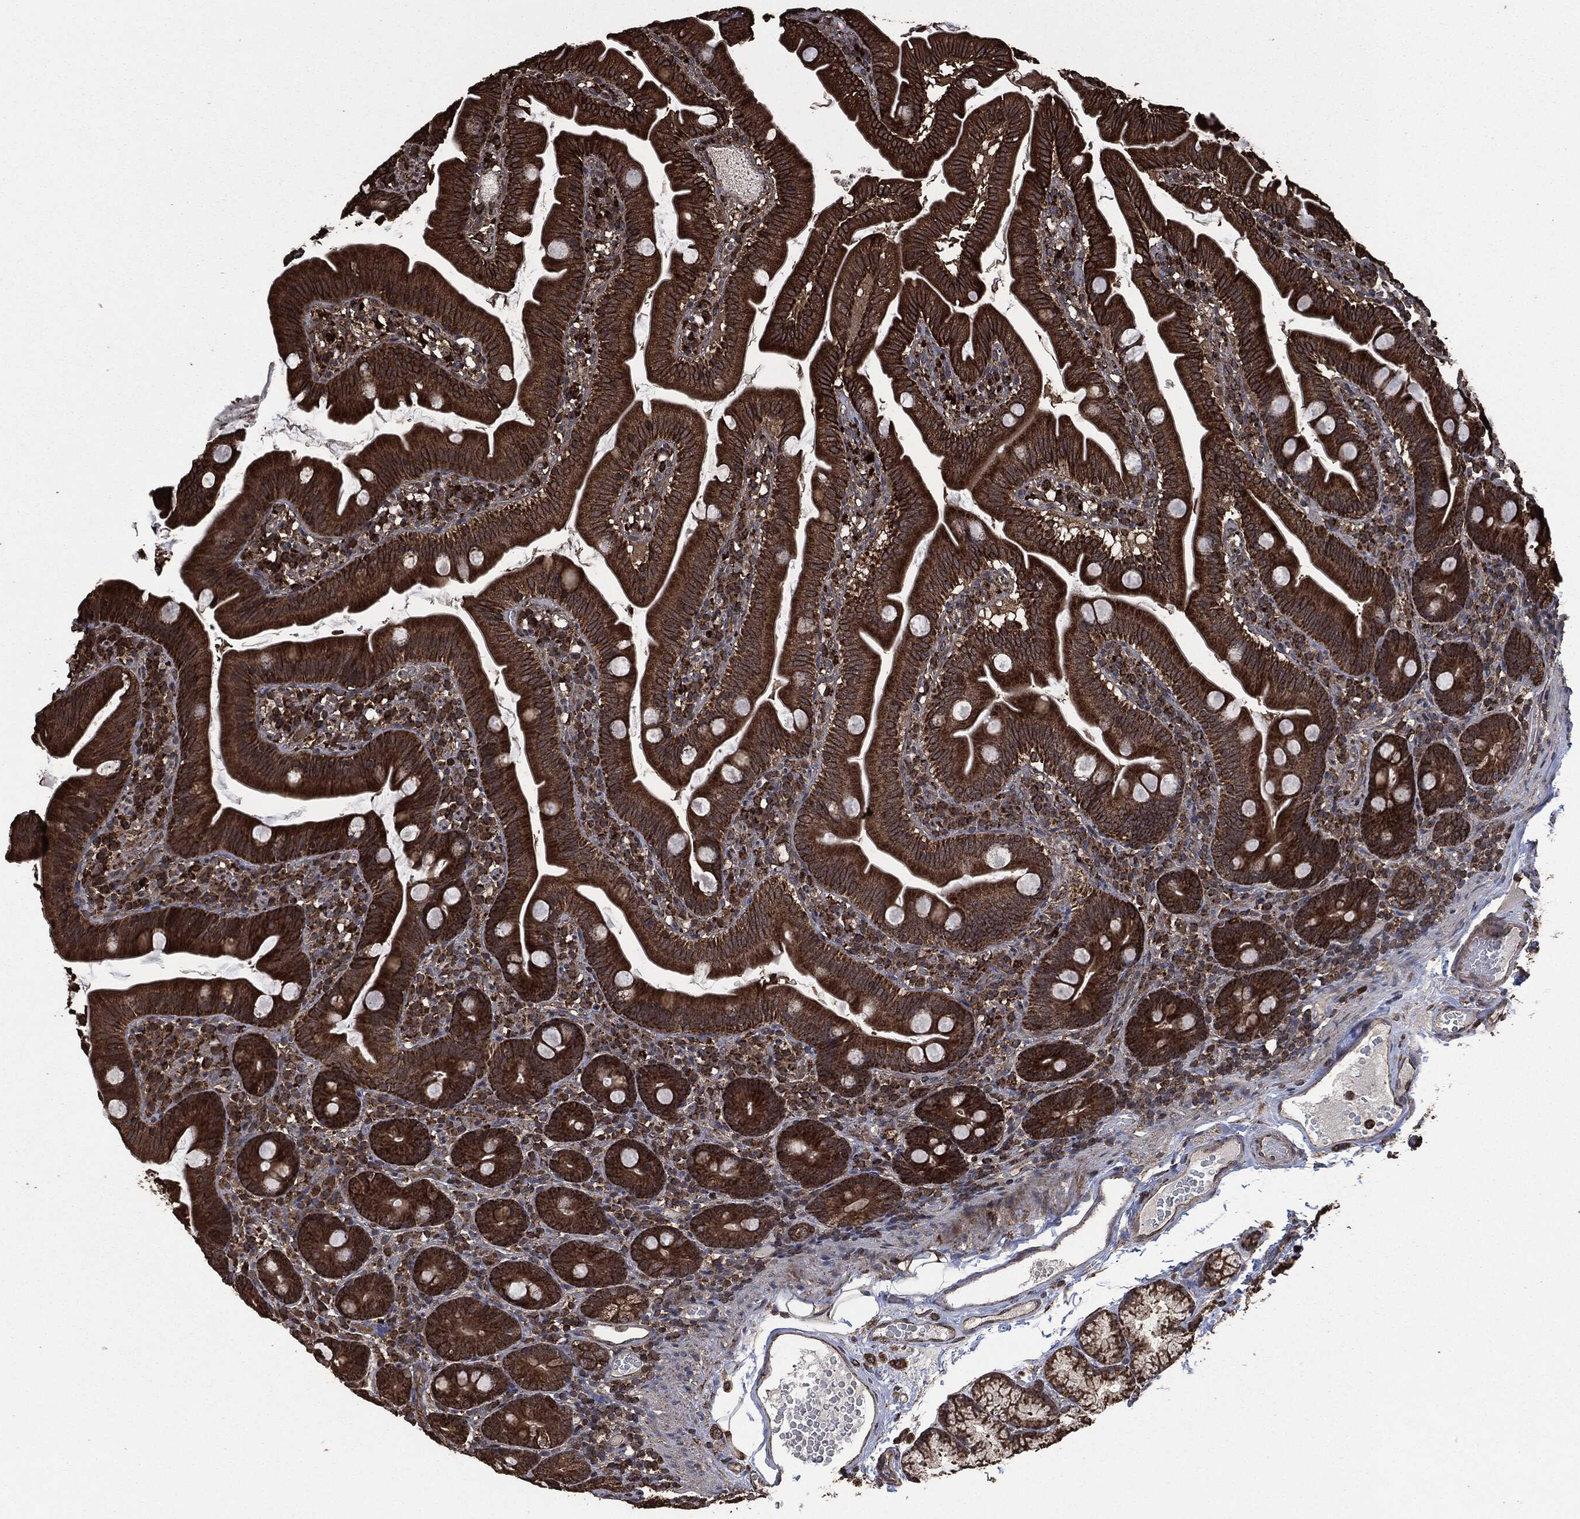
{"staining": {"intensity": "strong", "quantity": ">75%", "location": "cytoplasmic/membranous"}, "tissue": "duodenum", "cell_type": "Glandular cells", "image_type": "normal", "snomed": [{"axis": "morphology", "description": "Normal tissue, NOS"}, {"axis": "topography", "description": "Duodenum"}], "caption": "A brown stain labels strong cytoplasmic/membranous expression of a protein in glandular cells of benign duodenum. (DAB IHC with brightfield microscopy, high magnification).", "gene": "LIG3", "patient": {"sex": "female", "age": 67}}